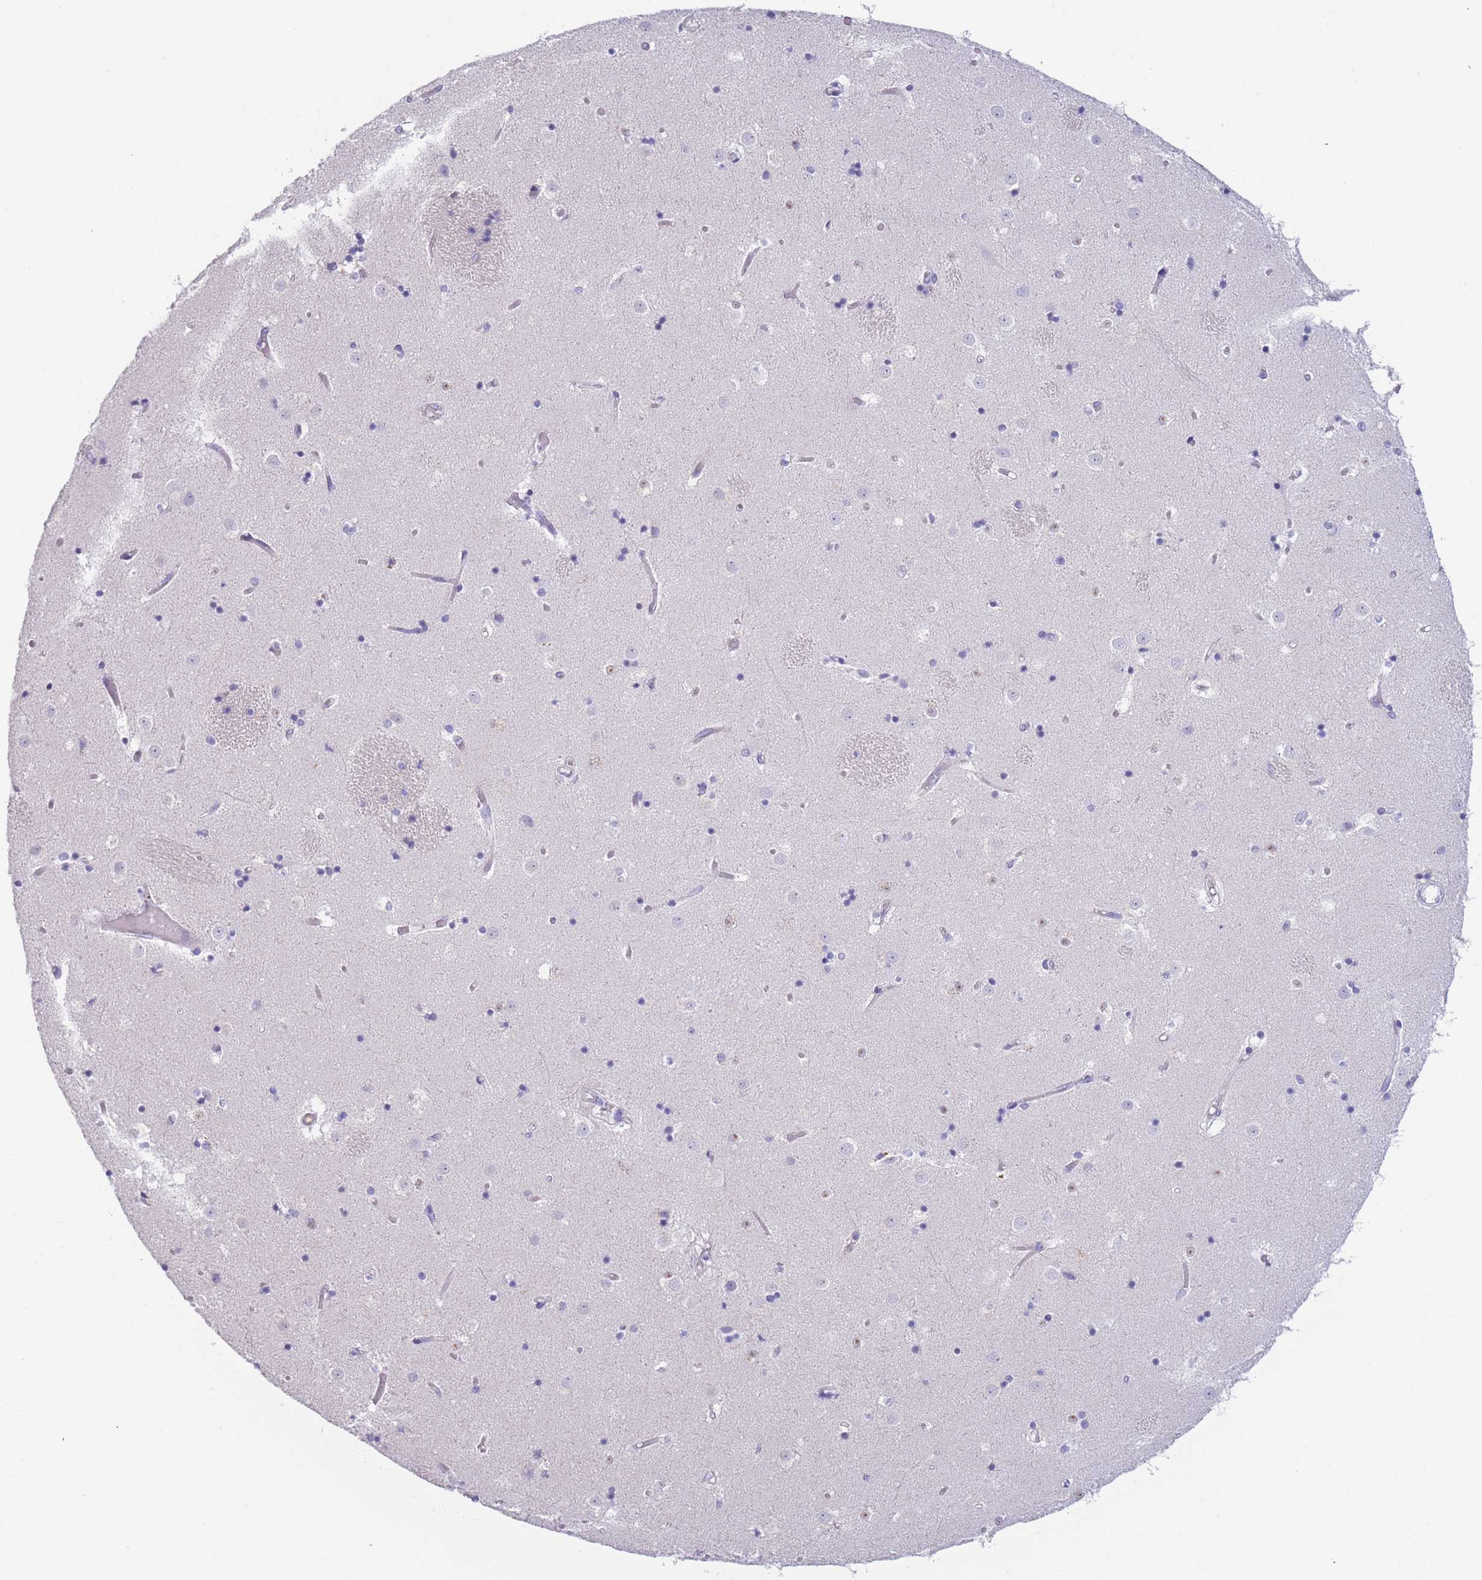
{"staining": {"intensity": "negative", "quantity": "none", "location": "none"}, "tissue": "caudate", "cell_type": "Glial cells", "image_type": "normal", "snomed": [{"axis": "morphology", "description": "Normal tissue, NOS"}, {"axis": "topography", "description": "Lateral ventricle wall"}], "caption": "There is no significant positivity in glial cells of caudate. The staining was performed using DAB to visualize the protein expression in brown, while the nuclei were stained in blue with hematoxylin (Magnification: 20x).", "gene": "ZNF627", "patient": {"sex": "female", "age": 52}}